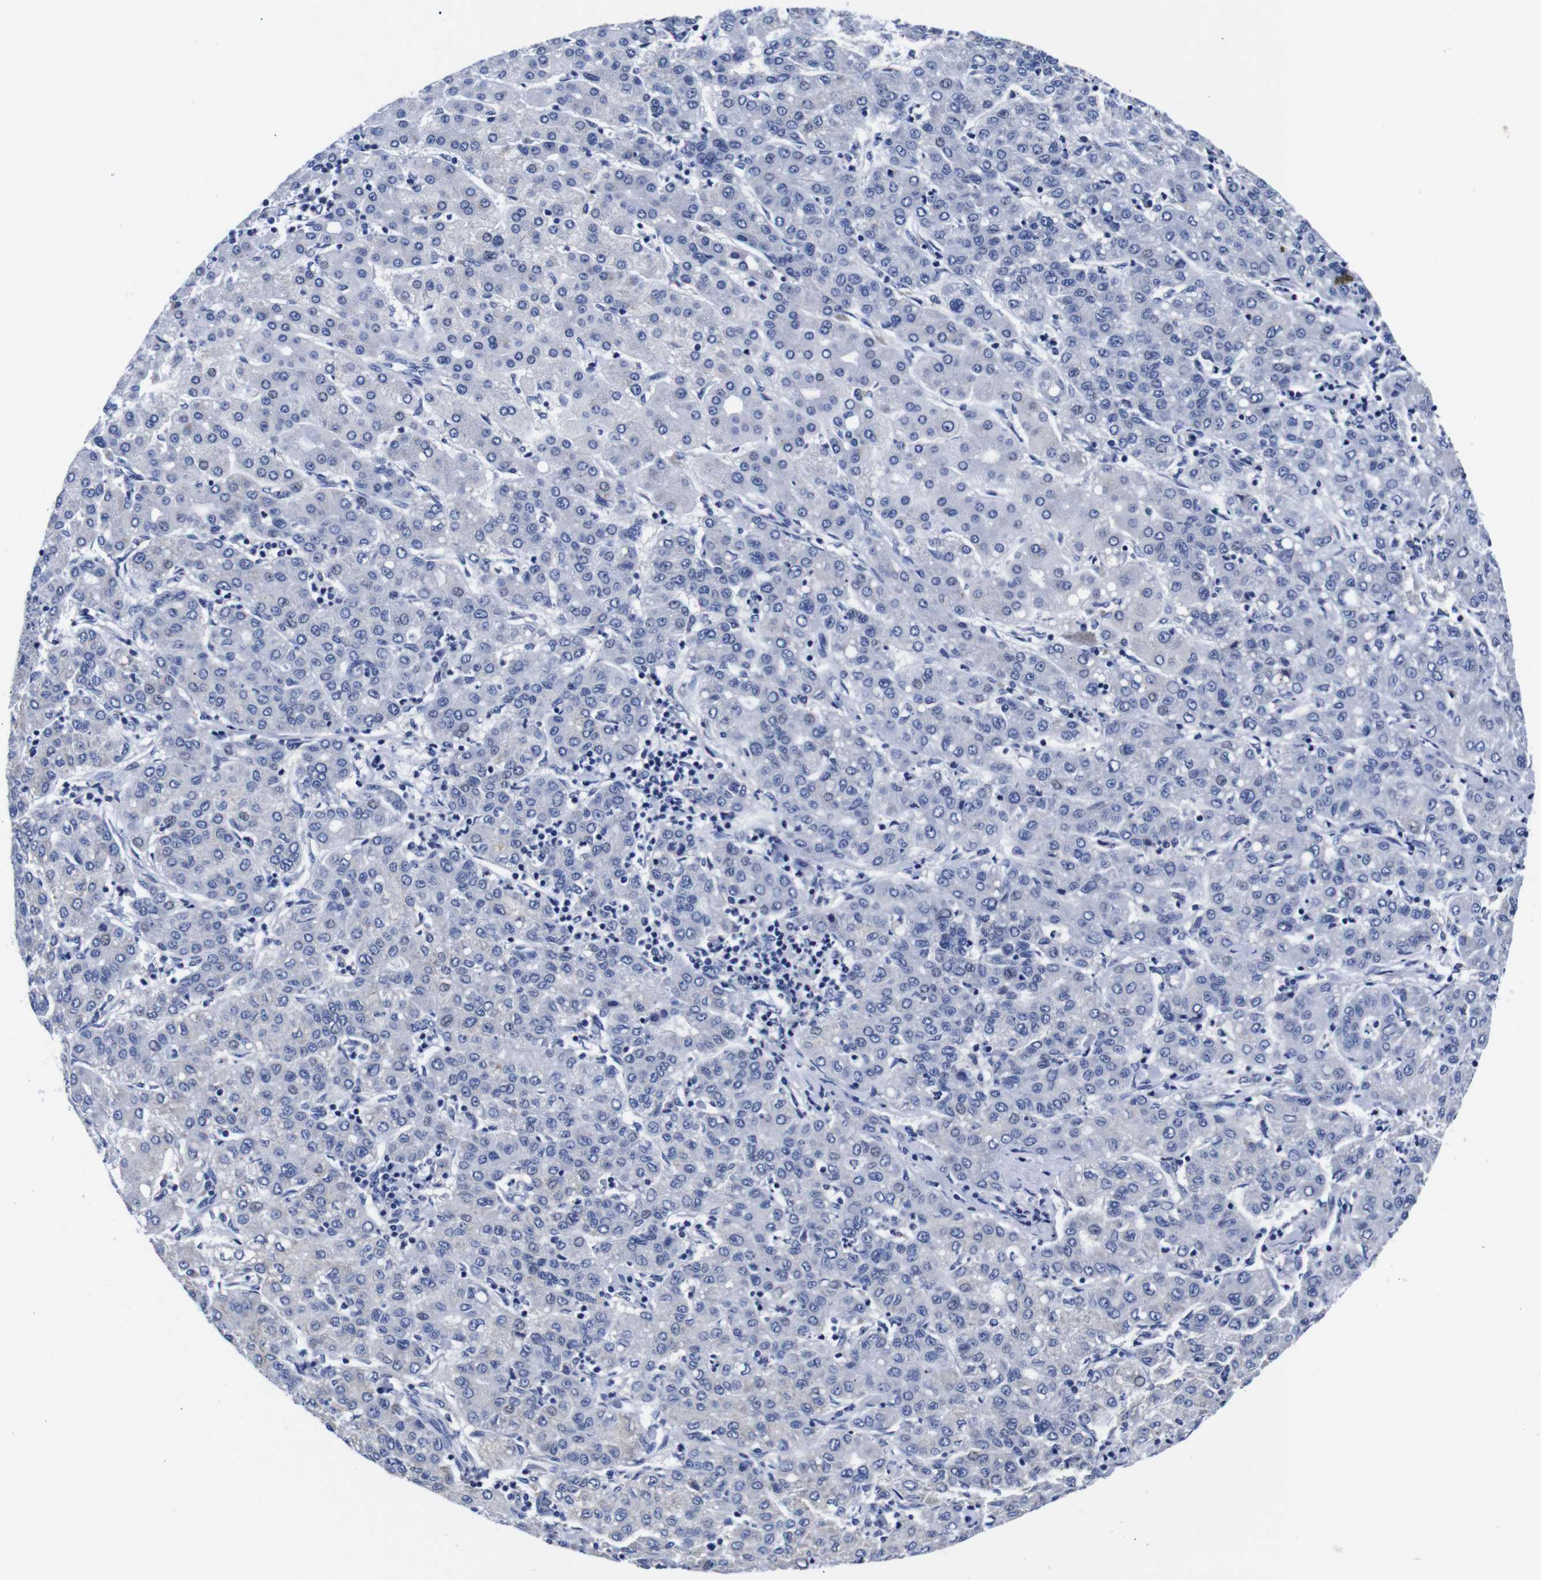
{"staining": {"intensity": "negative", "quantity": "none", "location": "none"}, "tissue": "liver cancer", "cell_type": "Tumor cells", "image_type": "cancer", "snomed": [{"axis": "morphology", "description": "Carcinoma, Hepatocellular, NOS"}, {"axis": "topography", "description": "Liver"}], "caption": "There is no significant staining in tumor cells of liver cancer. (DAB IHC, high magnification).", "gene": "CLEC4G", "patient": {"sex": "male", "age": 65}}